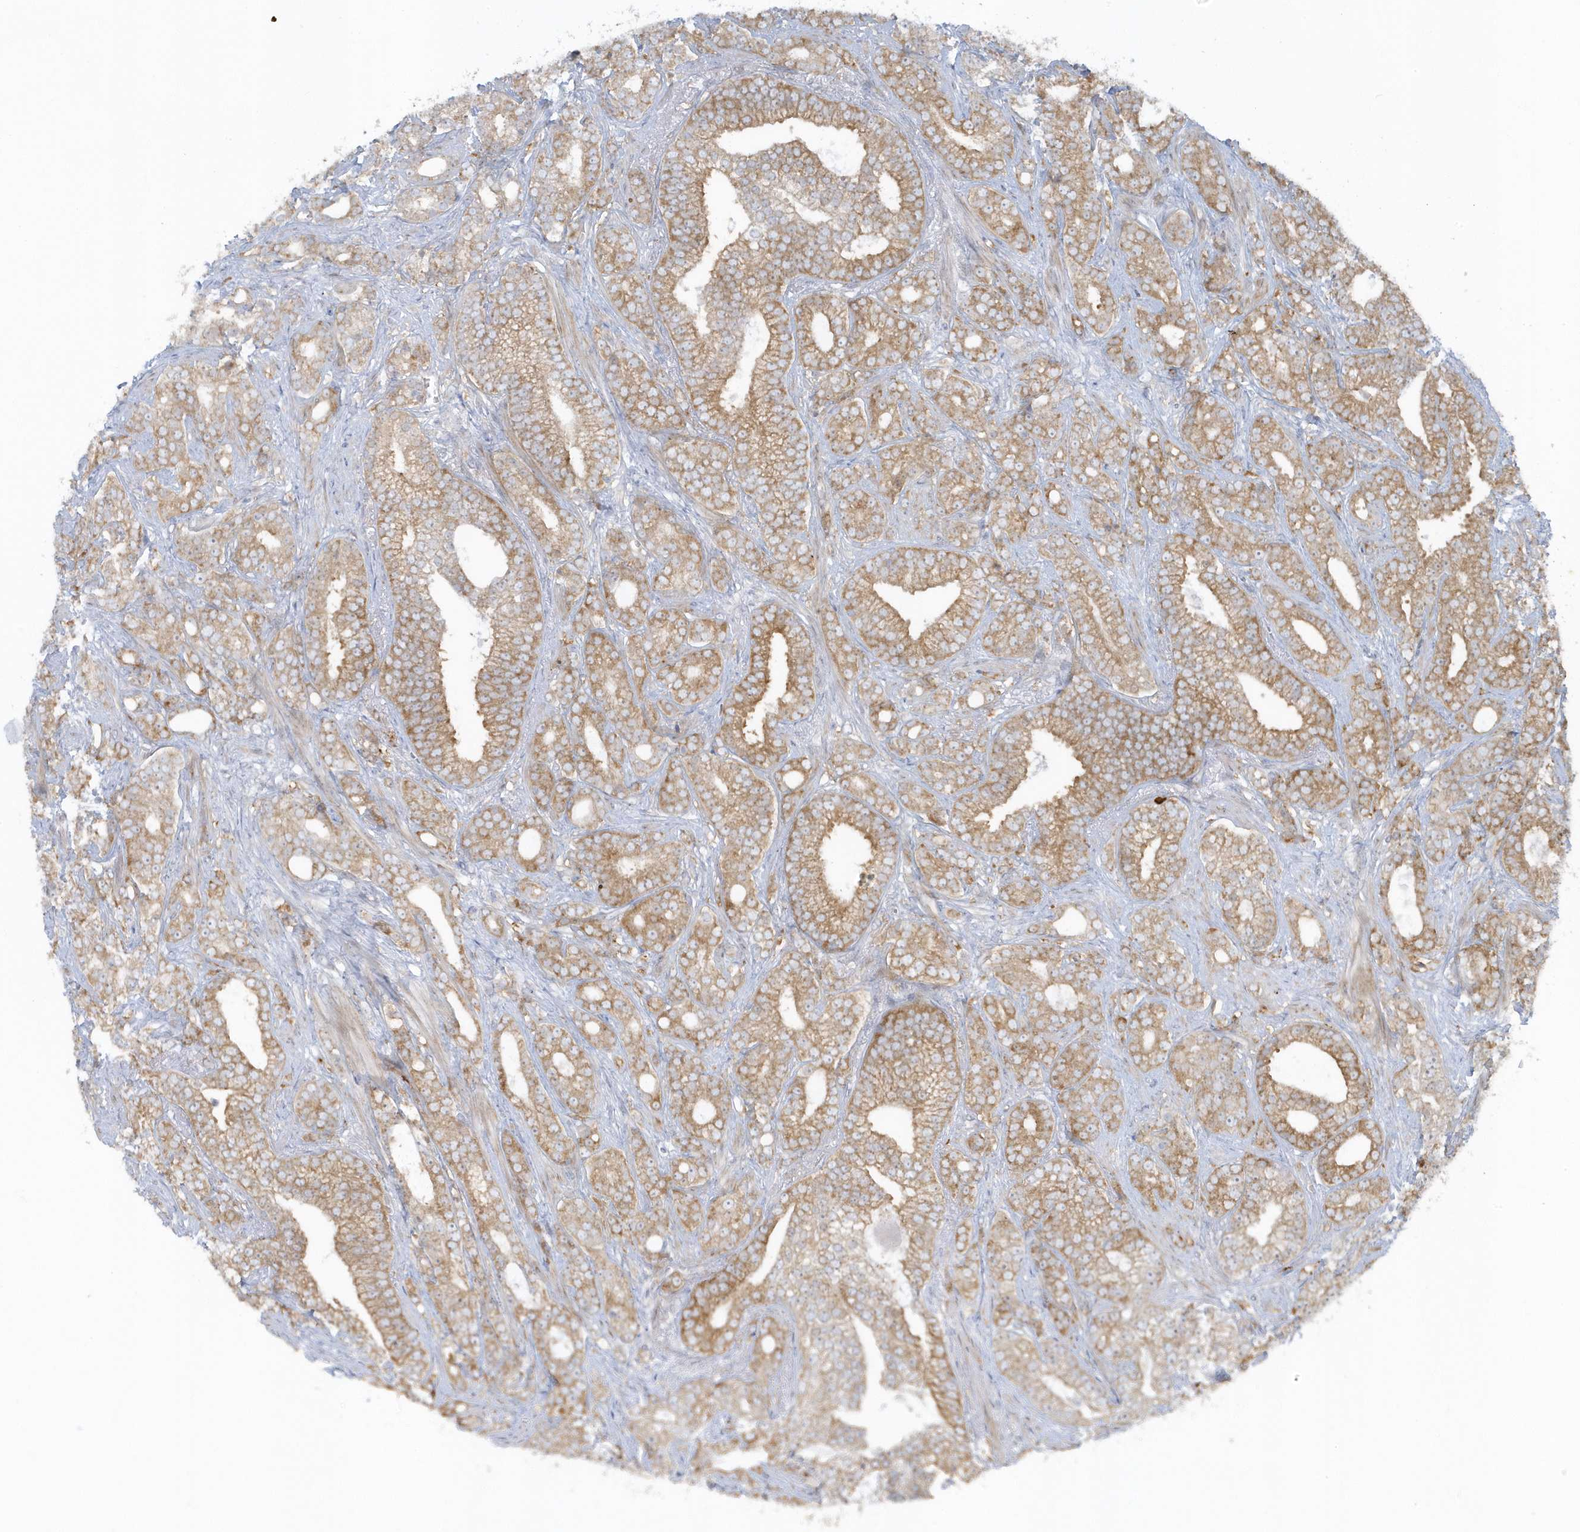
{"staining": {"intensity": "moderate", "quantity": ">75%", "location": "cytoplasmic/membranous"}, "tissue": "prostate cancer", "cell_type": "Tumor cells", "image_type": "cancer", "snomed": [{"axis": "morphology", "description": "Adenocarcinoma, High grade"}, {"axis": "topography", "description": "Prostate and seminal vesicle, NOS"}], "caption": "This is a histology image of immunohistochemistry (IHC) staining of prostate cancer (high-grade adenocarcinoma), which shows moderate expression in the cytoplasmic/membranous of tumor cells.", "gene": "SCN3A", "patient": {"sex": "male", "age": 67}}